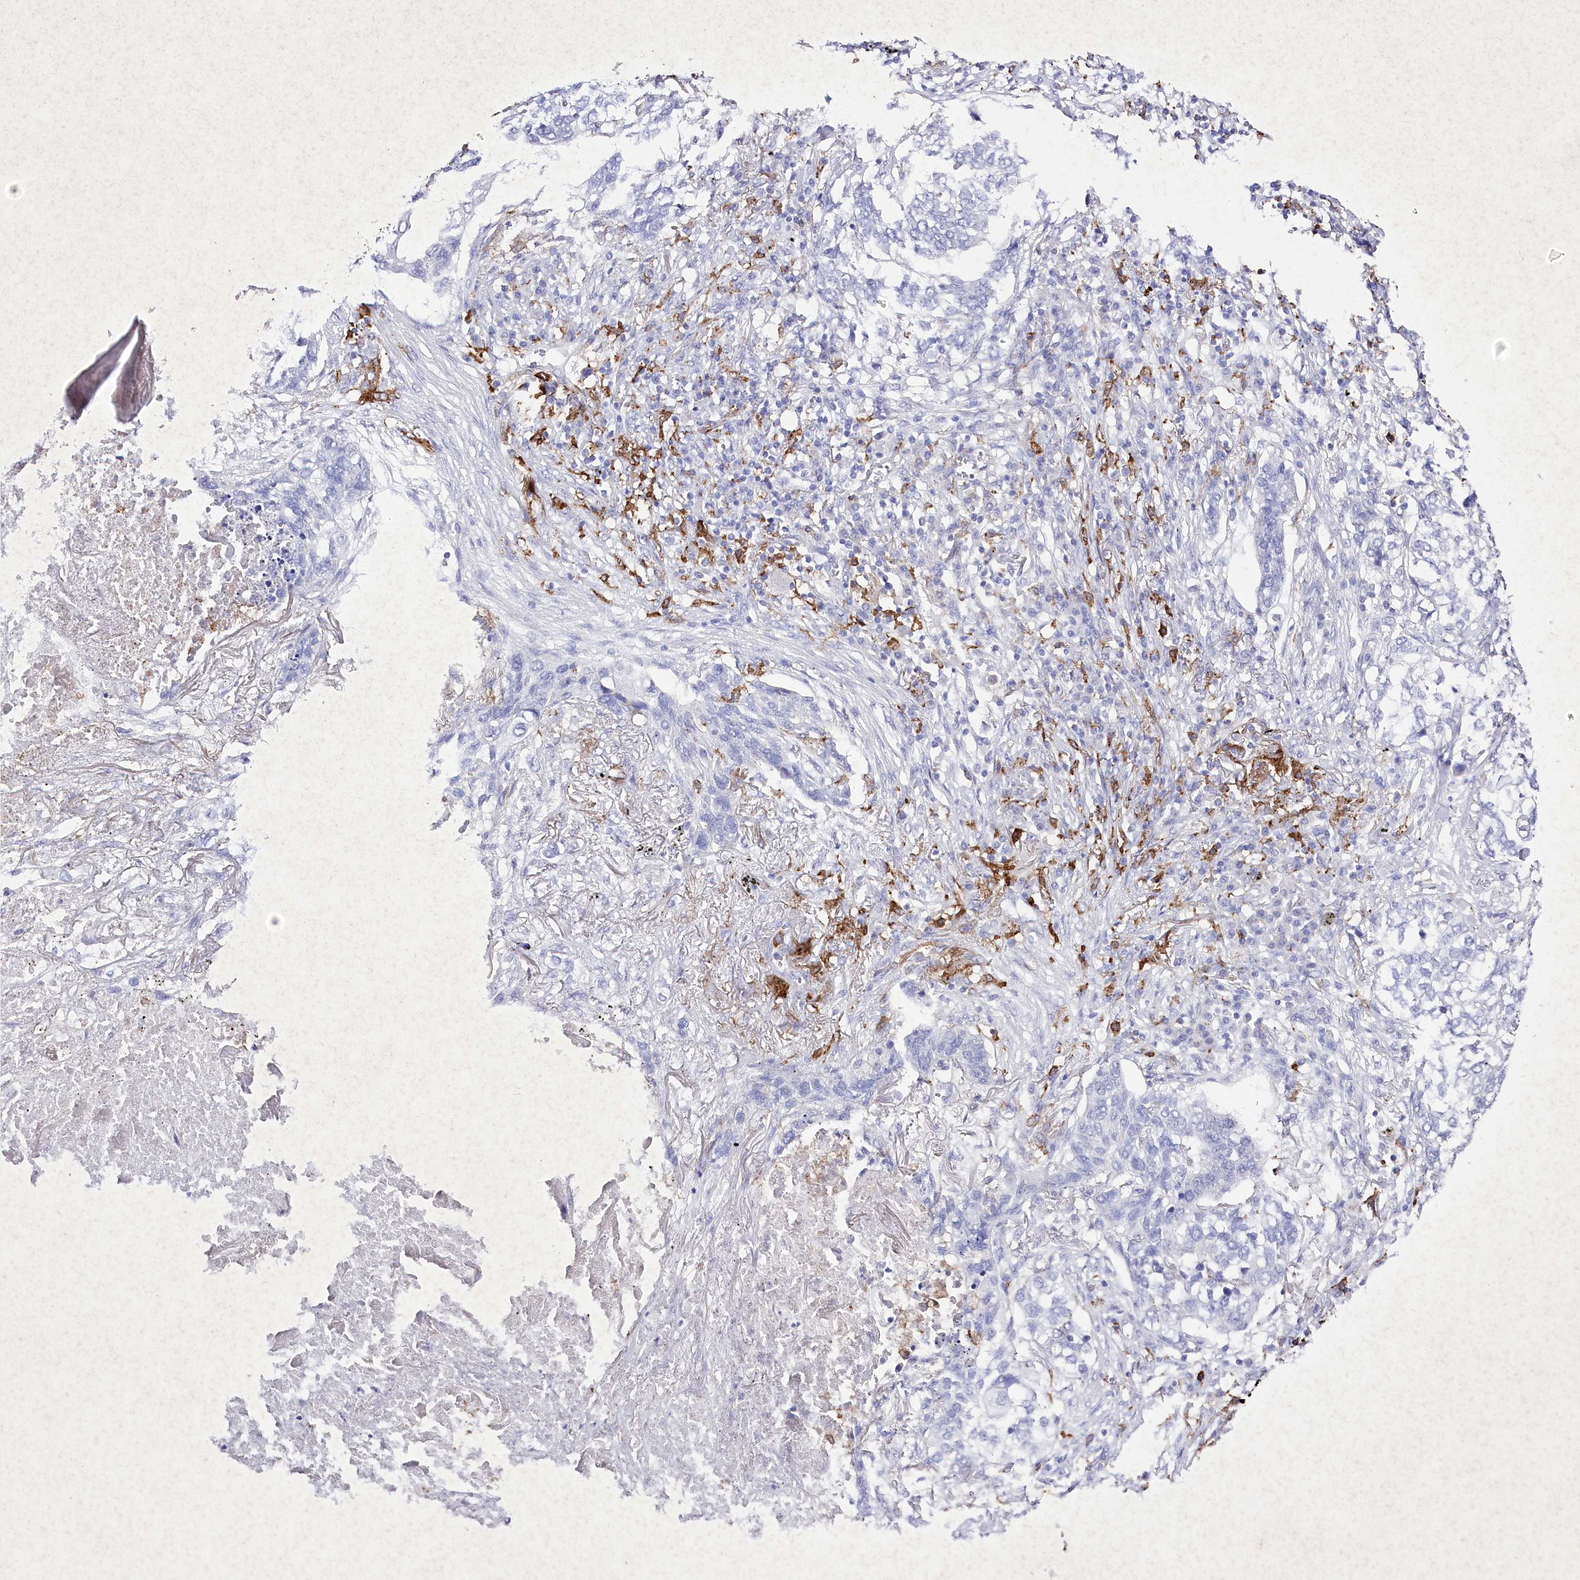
{"staining": {"intensity": "negative", "quantity": "none", "location": "none"}, "tissue": "lung cancer", "cell_type": "Tumor cells", "image_type": "cancer", "snomed": [{"axis": "morphology", "description": "Squamous cell carcinoma, NOS"}, {"axis": "topography", "description": "Lung"}], "caption": "Human lung cancer stained for a protein using immunohistochemistry displays no positivity in tumor cells.", "gene": "CLEC4M", "patient": {"sex": "female", "age": 63}}